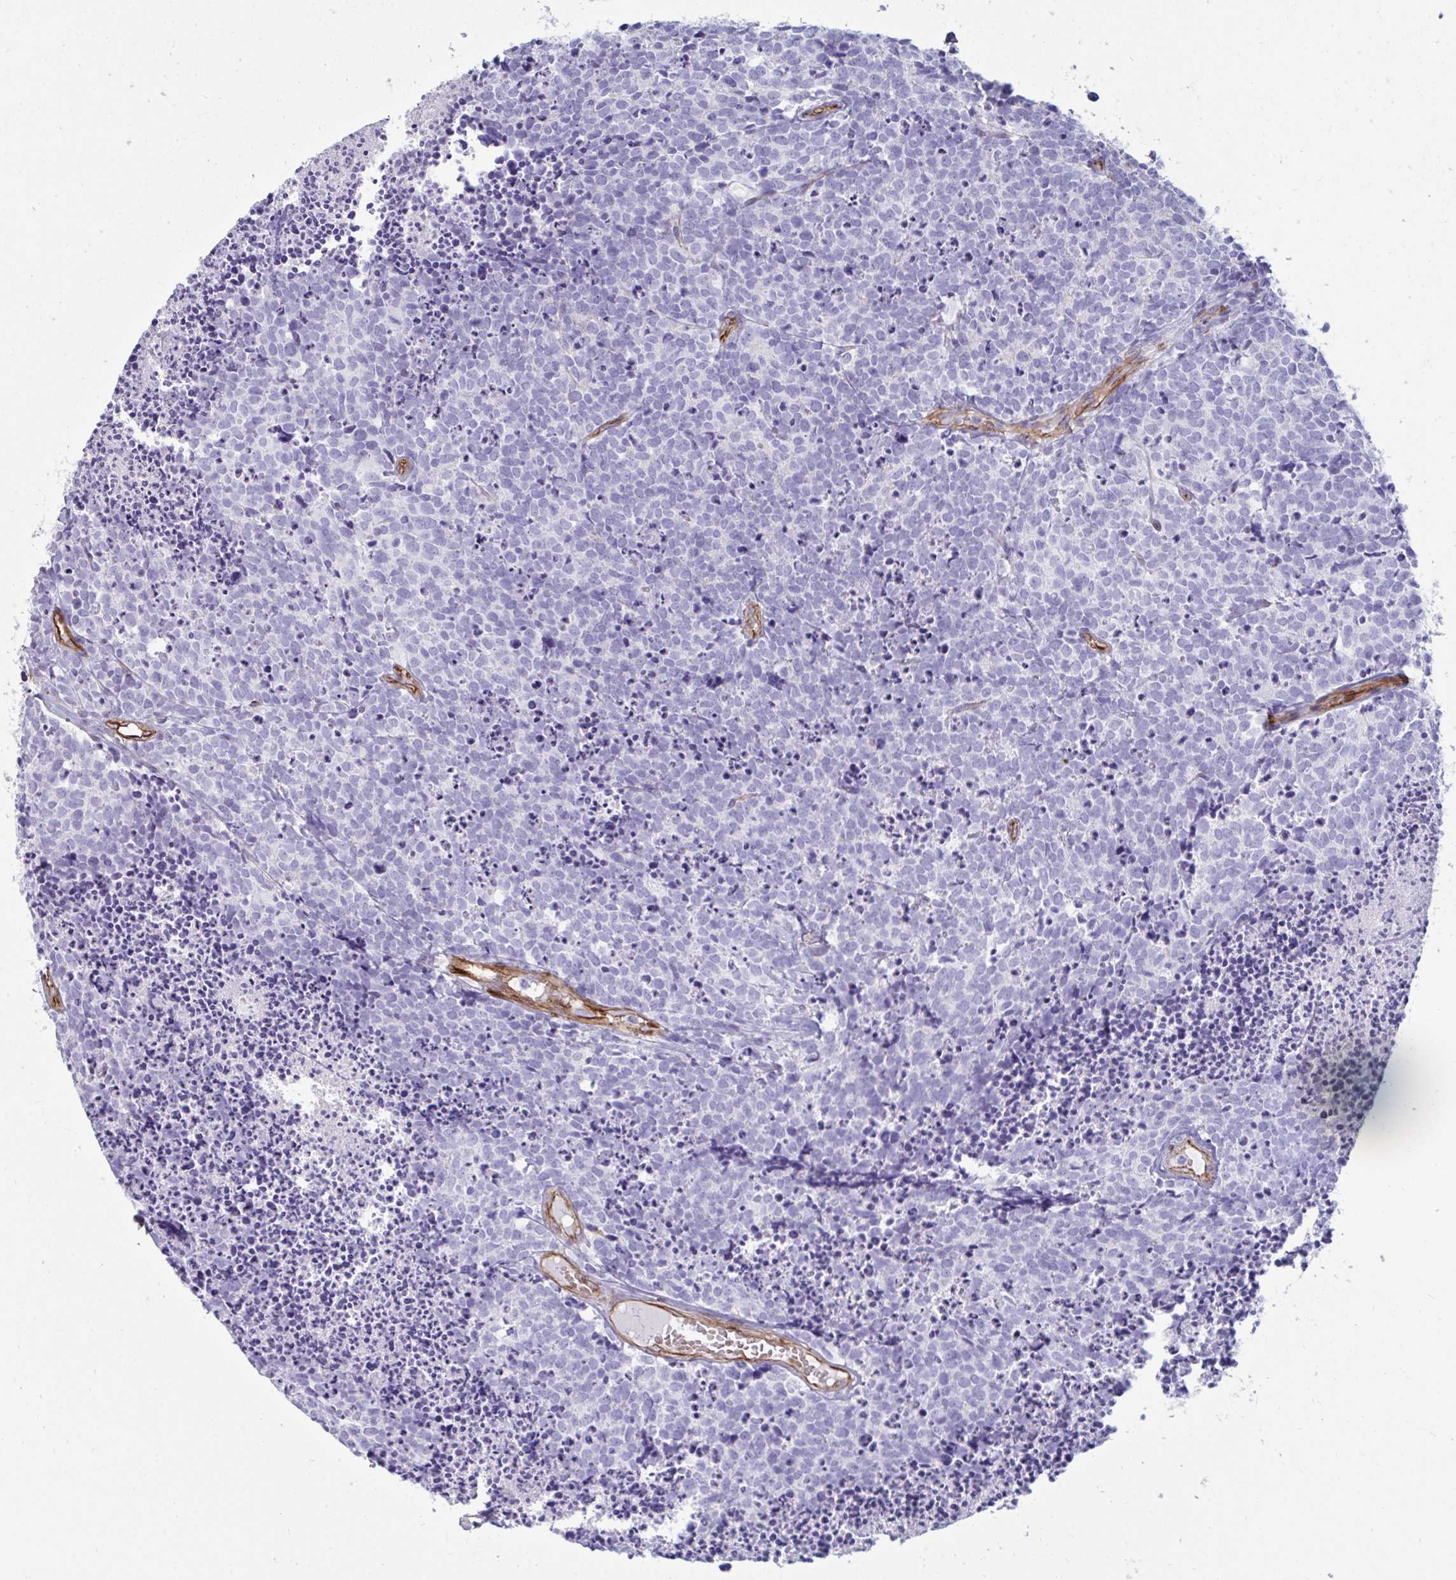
{"staining": {"intensity": "negative", "quantity": "none", "location": "none"}, "tissue": "carcinoid", "cell_type": "Tumor cells", "image_type": "cancer", "snomed": [{"axis": "morphology", "description": "Carcinoid, malignant, NOS"}, {"axis": "topography", "description": "Skin"}], "caption": "Human malignant carcinoid stained for a protein using immunohistochemistry (IHC) exhibits no expression in tumor cells.", "gene": "UBL3", "patient": {"sex": "female", "age": 79}}